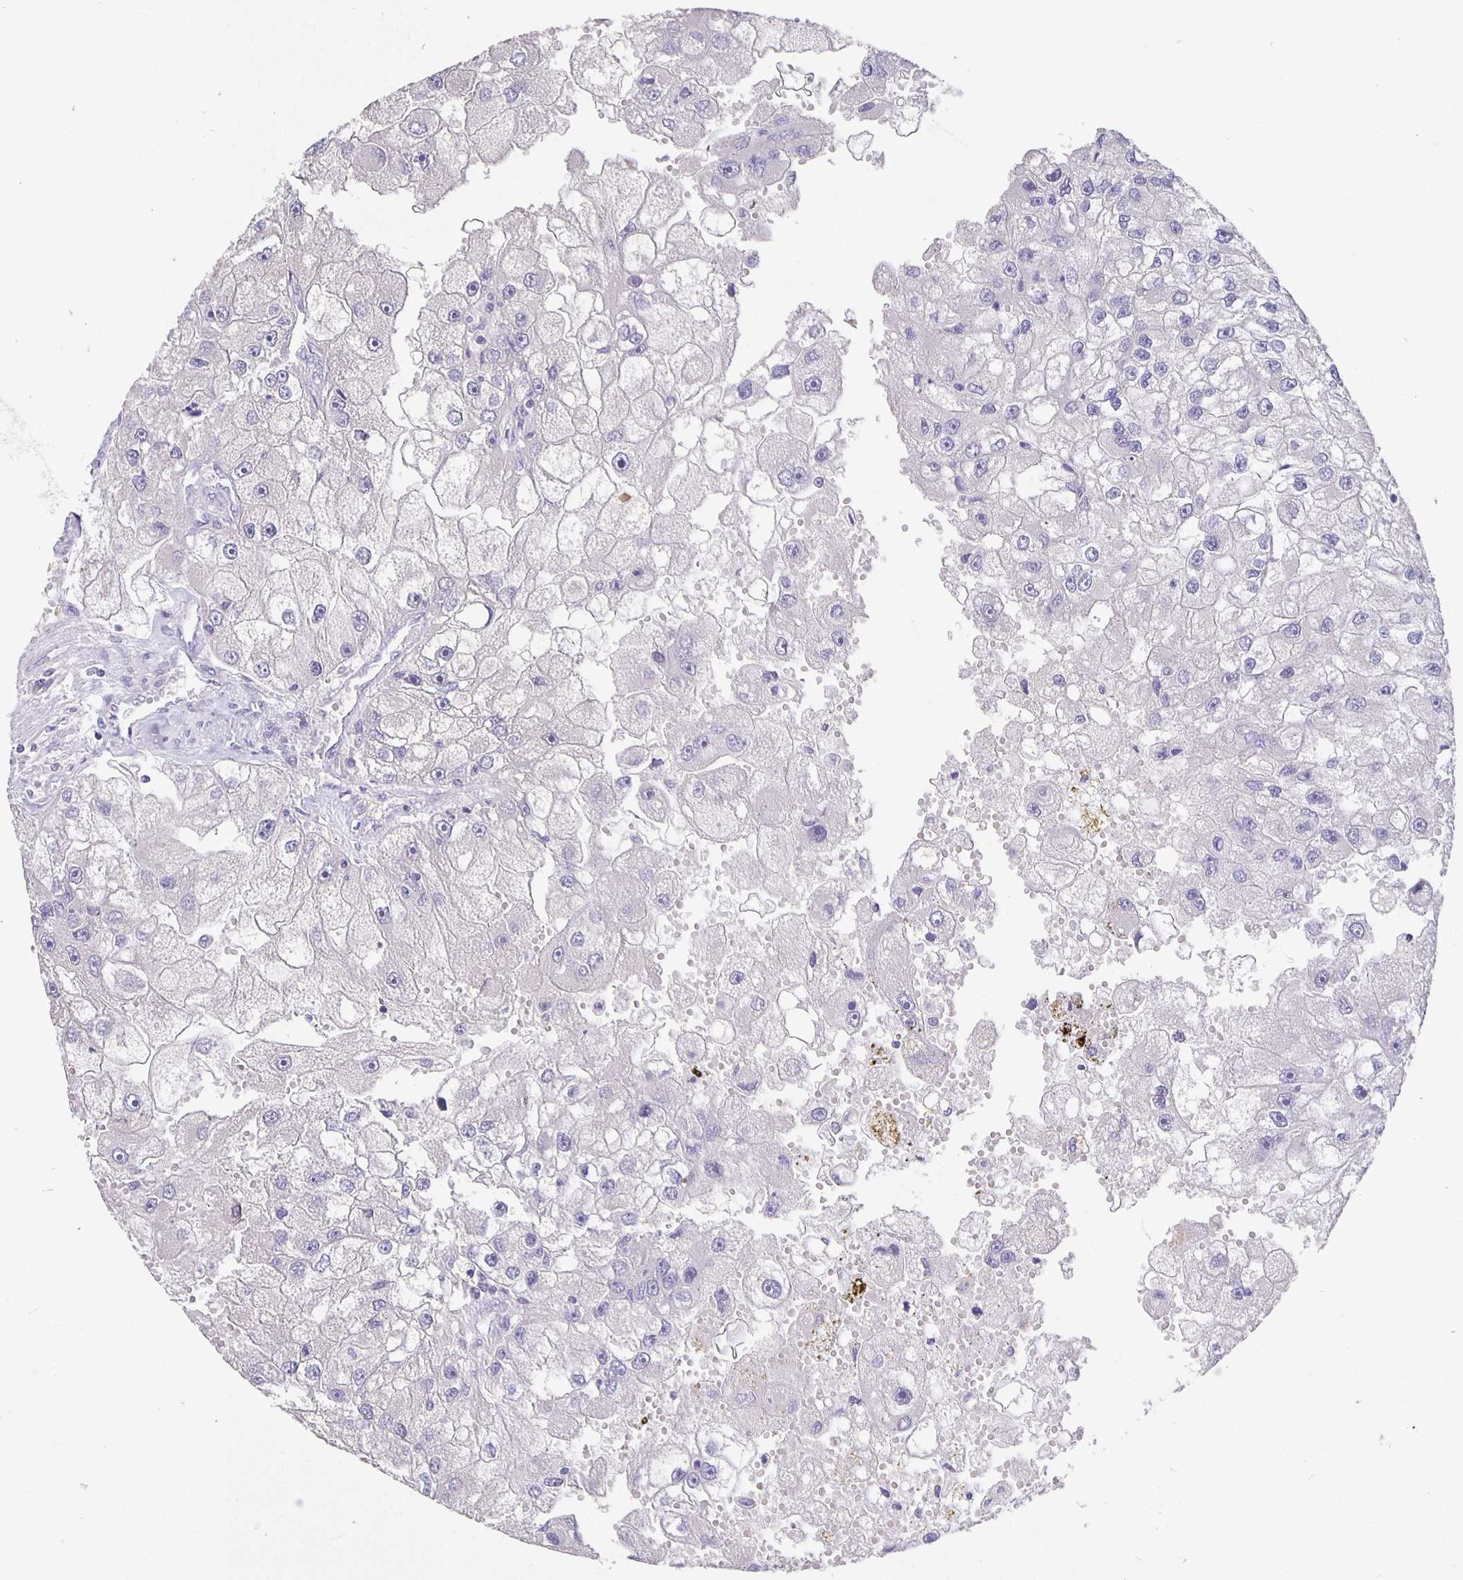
{"staining": {"intensity": "negative", "quantity": "none", "location": "none"}, "tissue": "renal cancer", "cell_type": "Tumor cells", "image_type": "cancer", "snomed": [{"axis": "morphology", "description": "Adenocarcinoma, NOS"}, {"axis": "topography", "description": "Kidney"}], "caption": "Photomicrograph shows no protein staining in tumor cells of renal cancer tissue.", "gene": "CFAP74", "patient": {"sex": "male", "age": 63}}